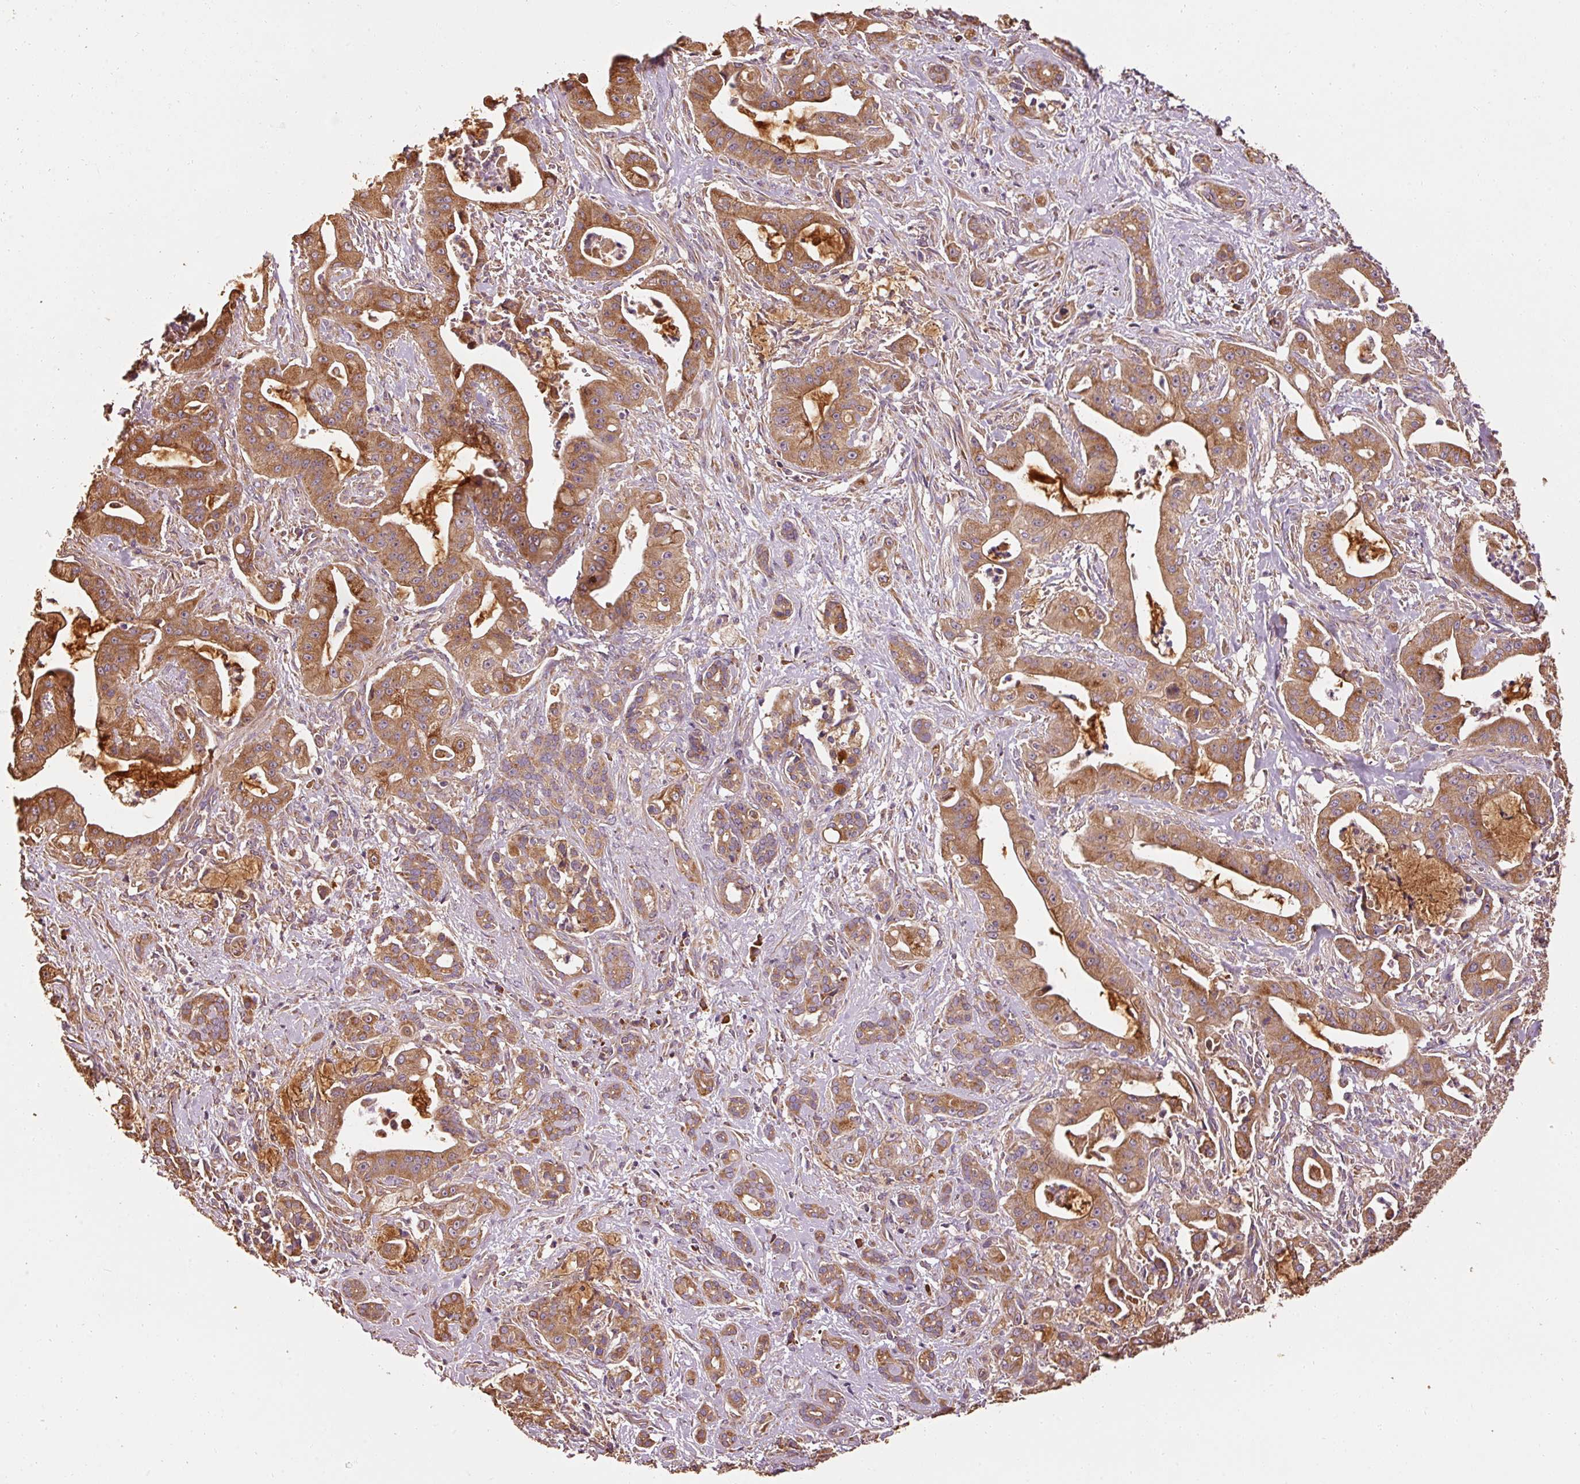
{"staining": {"intensity": "moderate", "quantity": ">75%", "location": "cytoplasmic/membranous"}, "tissue": "pancreatic cancer", "cell_type": "Tumor cells", "image_type": "cancer", "snomed": [{"axis": "morphology", "description": "Adenocarcinoma, NOS"}, {"axis": "topography", "description": "Pancreas"}], "caption": "High-power microscopy captured an immunohistochemistry (IHC) image of pancreatic cancer (adenocarcinoma), revealing moderate cytoplasmic/membranous positivity in approximately >75% of tumor cells.", "gene": "EFHC1", "patient": {"sex": "male", "age": 57}}